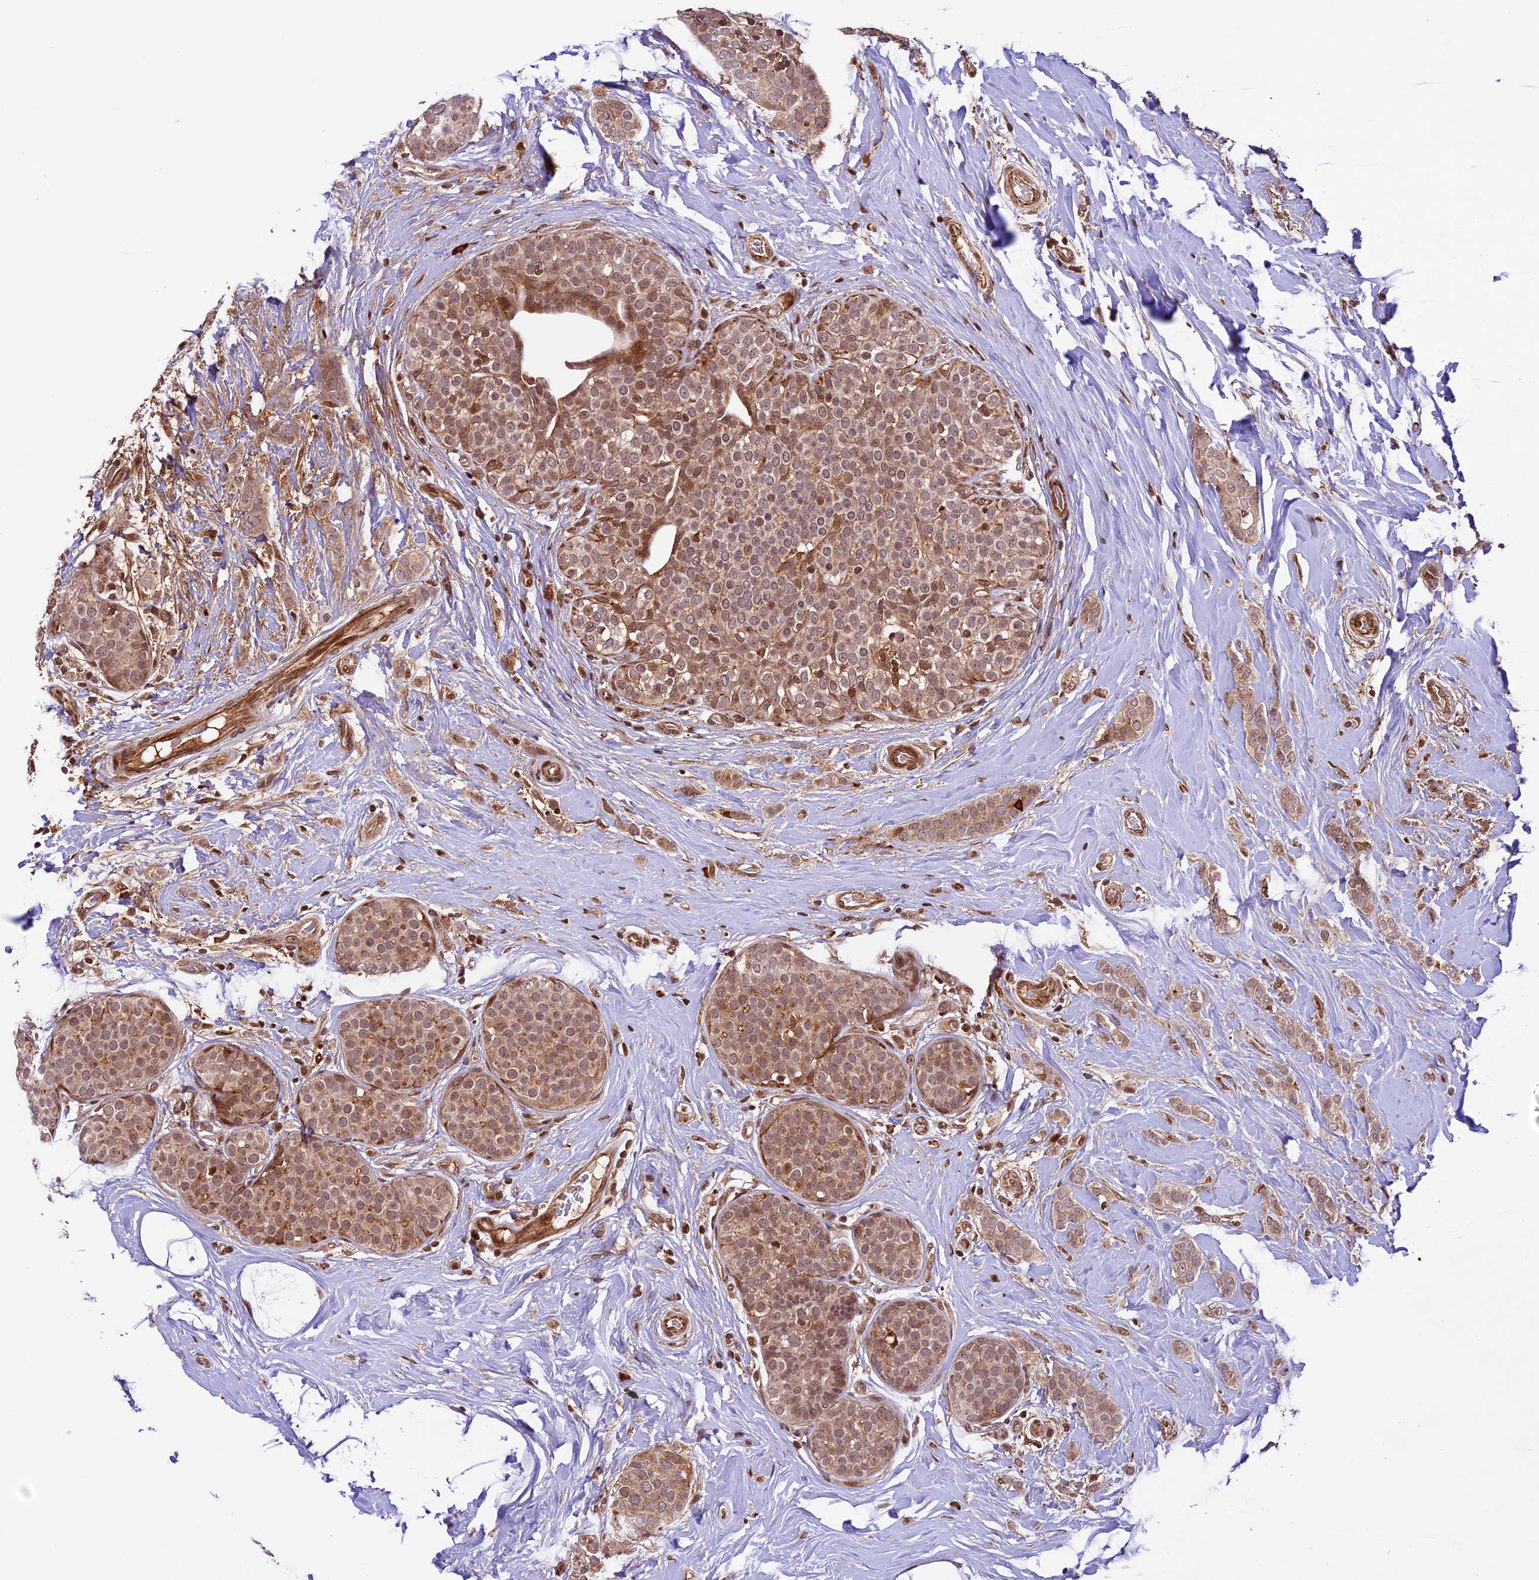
{"staining": {"intensity": "moderate", "quantity": ">75%", "location": "cytoplasmic/membranous,nuclear"}, "tissue": "breast cancer", "cell_type": "Tumor cells", "image_type": "cancer", "snomed": [{"axis": "morphology", "description": "Lobular carcinoma, in situ"}, {"axis": "morphology", "description": "Lobular carcinoma"}, {"axis": "topography", "description": "Breast"}], "caption": "Protein expression analysis of breast cancer (lobular carcinoma in situ) reveals moderate cytoplasmic/membranous and nuclear positivity in about >75% of tumor cells.", "gene": "DHX38", "patient": {"sex": "female", "age": 41}}